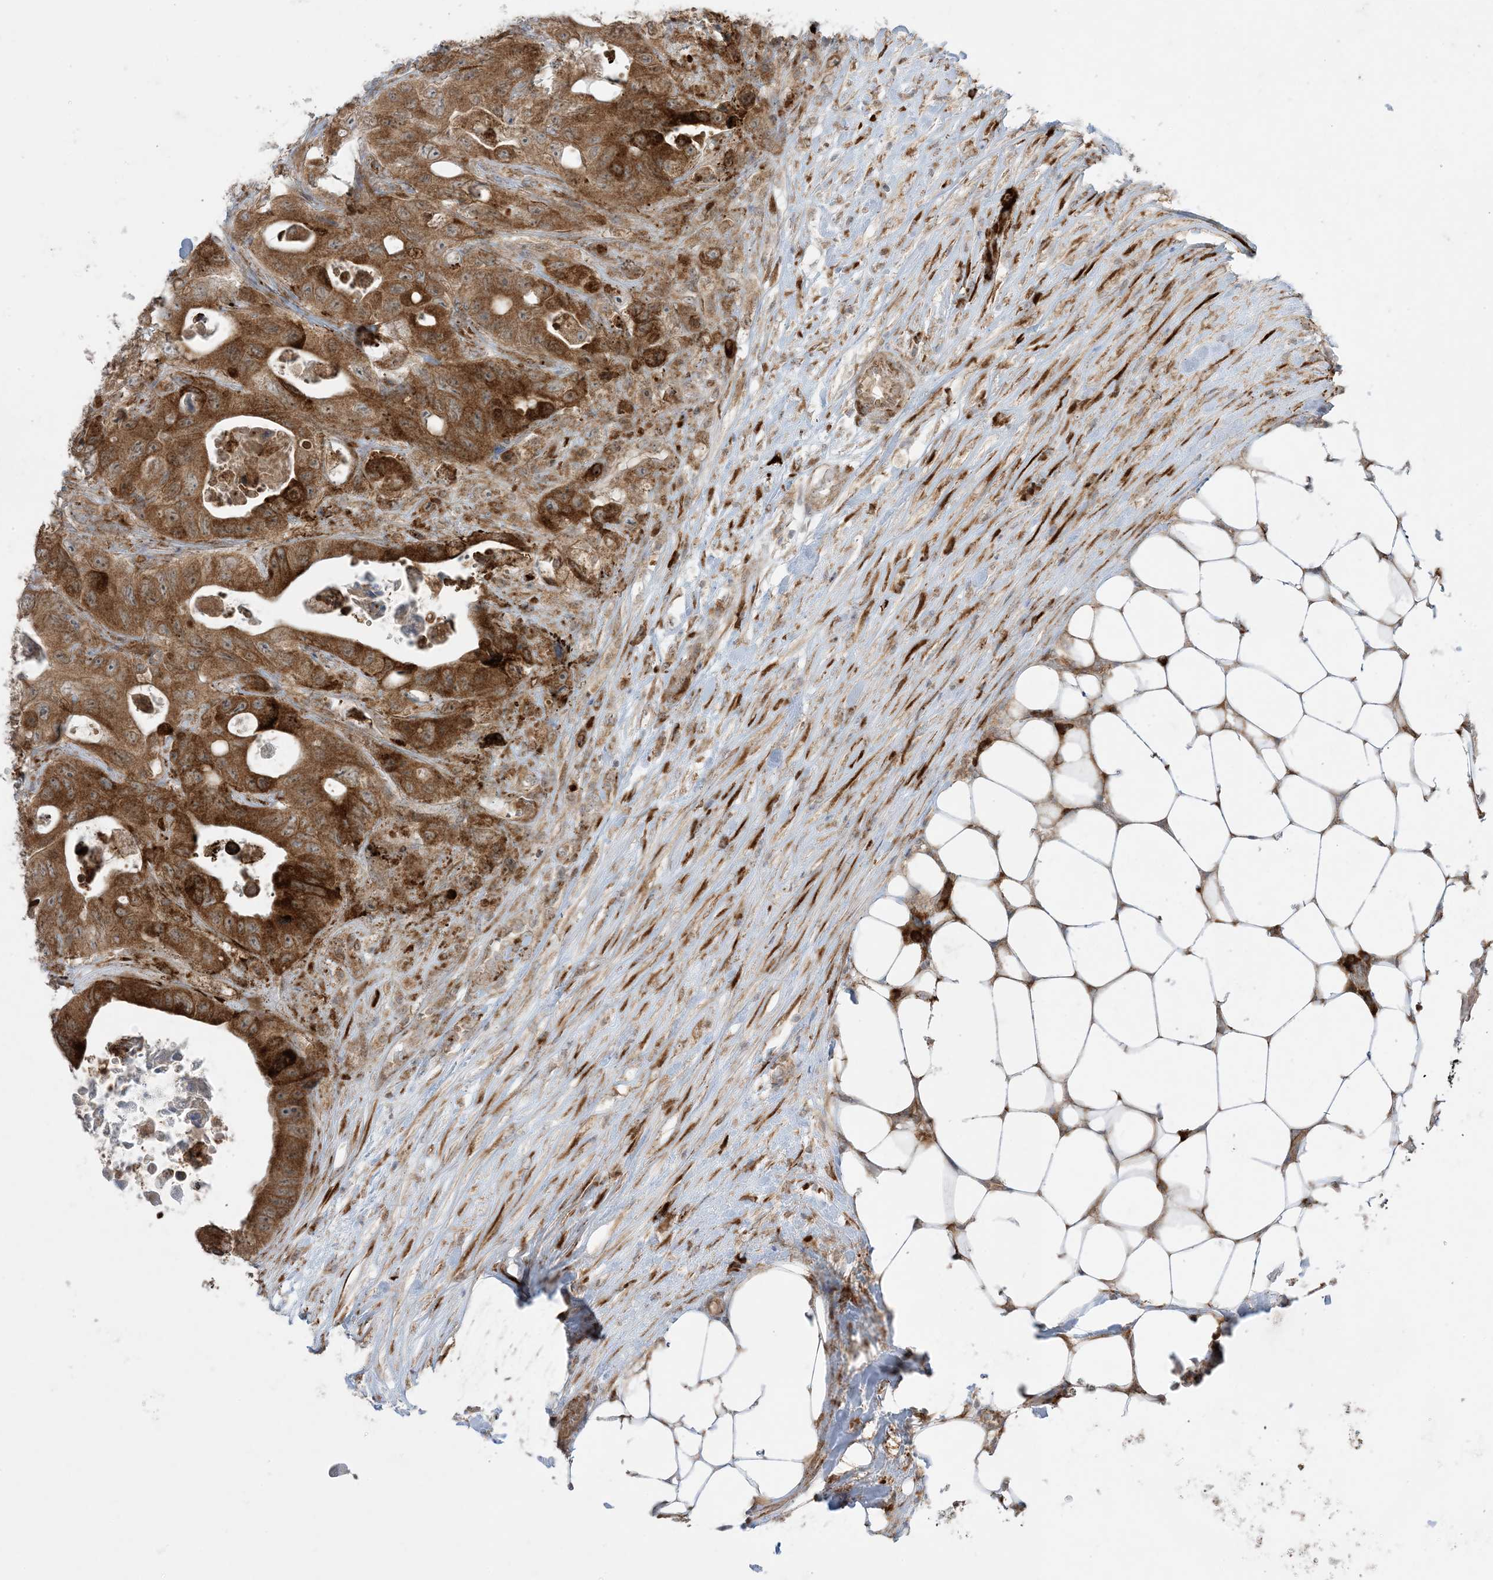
{"staining": {"intensity": "moderate", "quantity": ">75%", "location": "cytoplasmic/membranous"}, "tissue": "colorectal cancer", "cell_type": "Tumor cells", "image_type": "cancer", "snomed": [{"axis": "morphology", "description": "Adenocarcinoma, NOS"}, {"axis": "topography", "description": "Colon"}], "caption": "Immunohistochemical staining of human adenocarcinoma (colorectal) exhibits moderate cytoplasmic/membranous protein staining in about >75% of tumor cells.", "gene": "ODC1", "patient": {"sex": "female", "age": 46}}